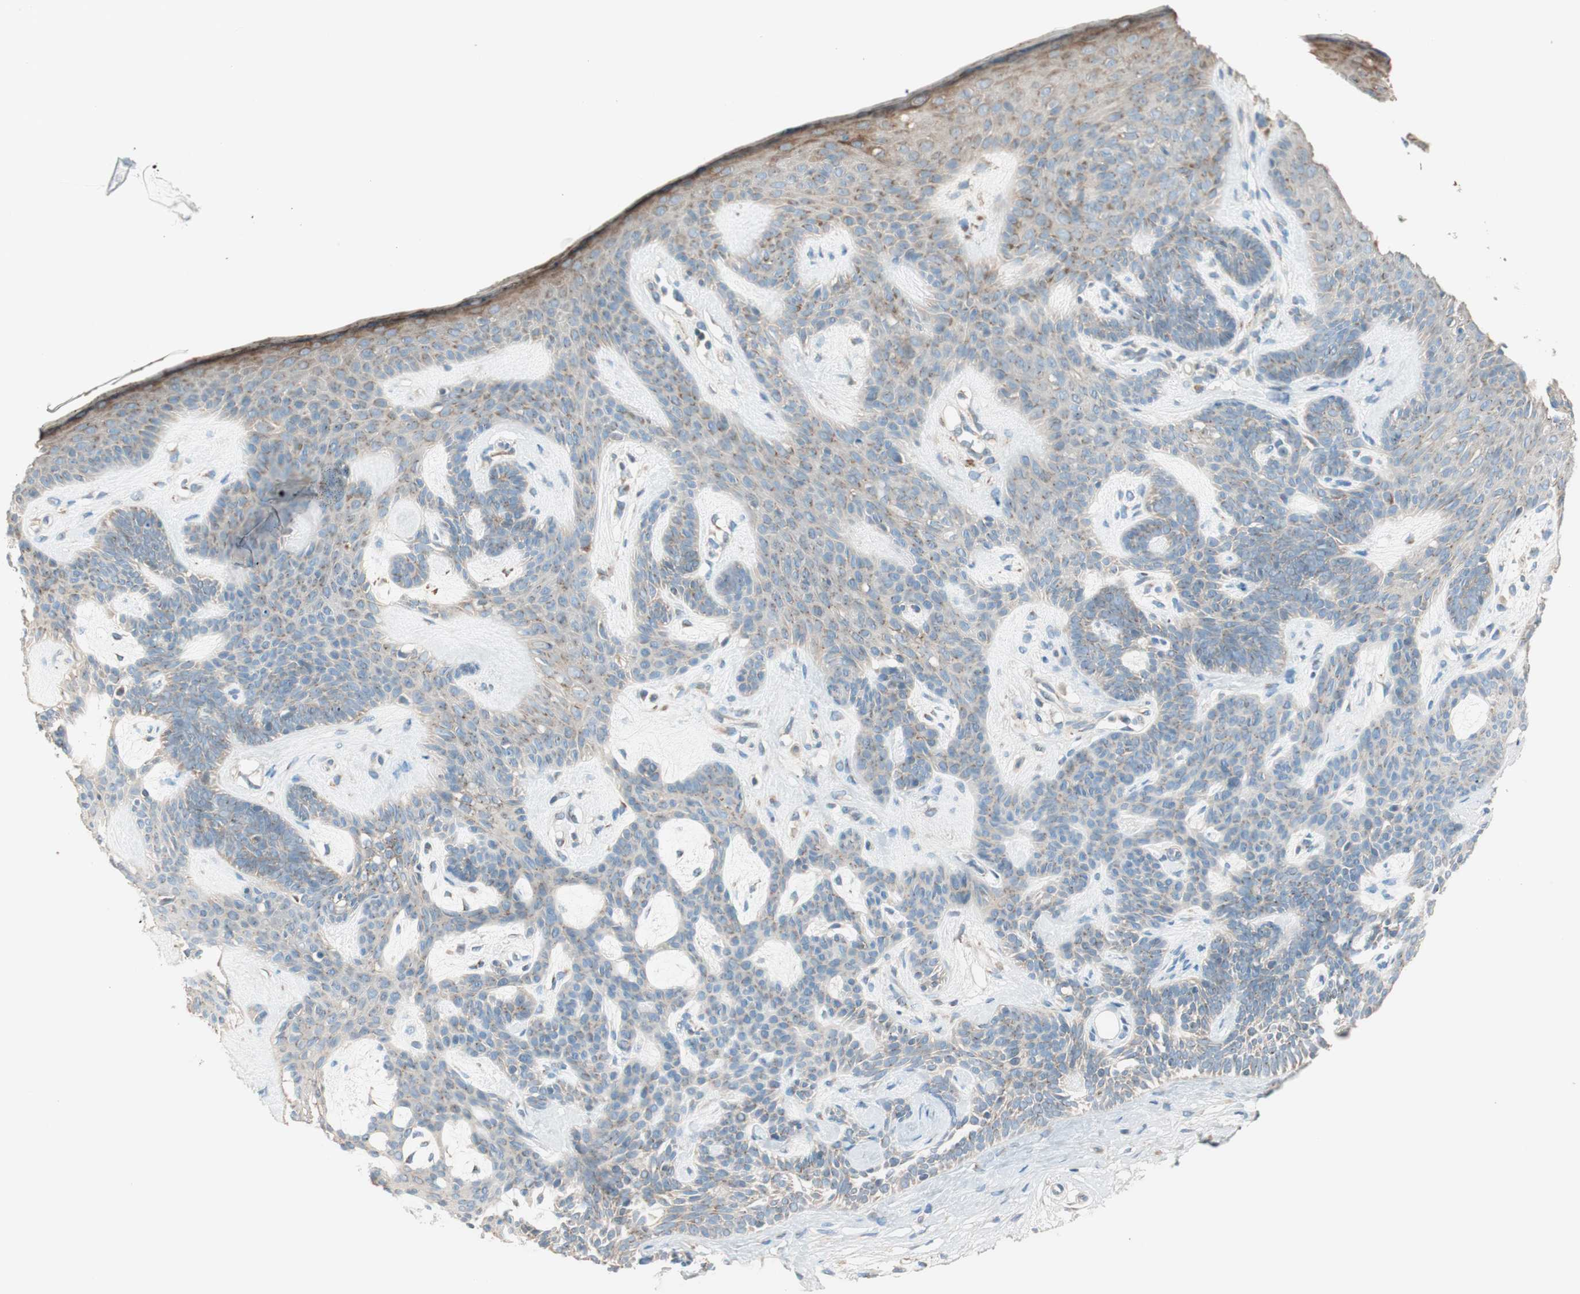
{"staining": {"intensity": "weak", "quantity": "25%-75%", "location": "cytoplasmic/membranous"}, "tissue": "skin cancer", "cell_type": "Tumor cells", "image_type": "cancer", "snomed": [{"axis": "morphology", "description": "Developmental malformation"}, {"axis": "morphology", "description": "Basal cell carcinoma"}, {"axis": "topography", "description": "Skin"}], "caption": "Basal cell carcinoma (skin) stained with immunohistochemistry reveals weak cytoplasmic/membranous positivity in approximately 25%-75% of tumor cells. Using DAB (3,3'-diaminobenzidine) (brown) and hematoxylin (blue) stains, captured at high magnification using brightfield microscopy.", "gene": "SEC16A", "patient": {"sex": "female", "age": 62}}